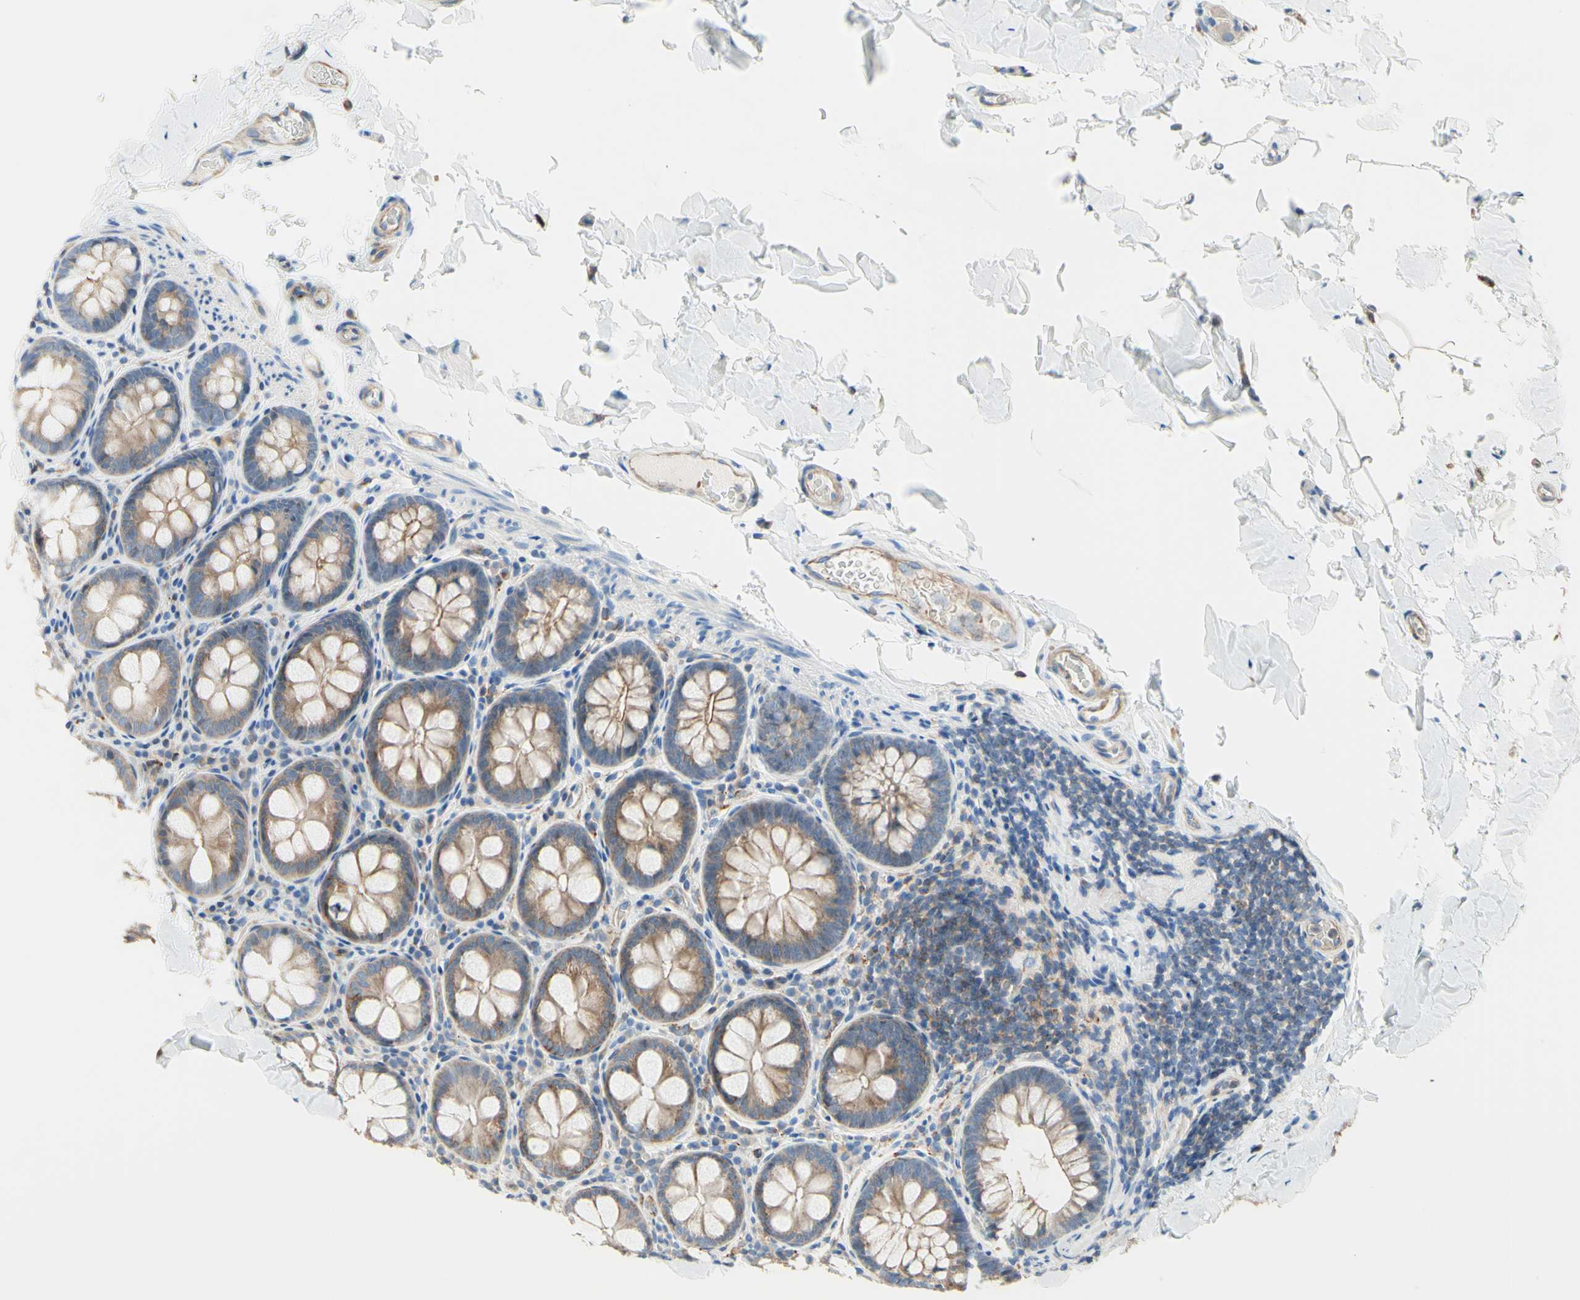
{"staining": {"intensity": "moderate", "quantity": "25%-75%", "location": "cytoplasmic/membranous"}, "tissue": "colon", "cell_type": "Endothelial cells", "image_type": "normal", "snomed": [{"axis": "morphology", "description": "Normal tissue, NOS"}, {"axis": "topography", "description": "Colon"}], "caption": "Approximately 25%-75% of endothelial cells in normal colon show moderate cytoplasmic/membranous protein staining as visualized by brown immunohistochemical staining.", "gene": "SEMA4C", "patient": {"sex": "female", "age": 61}}